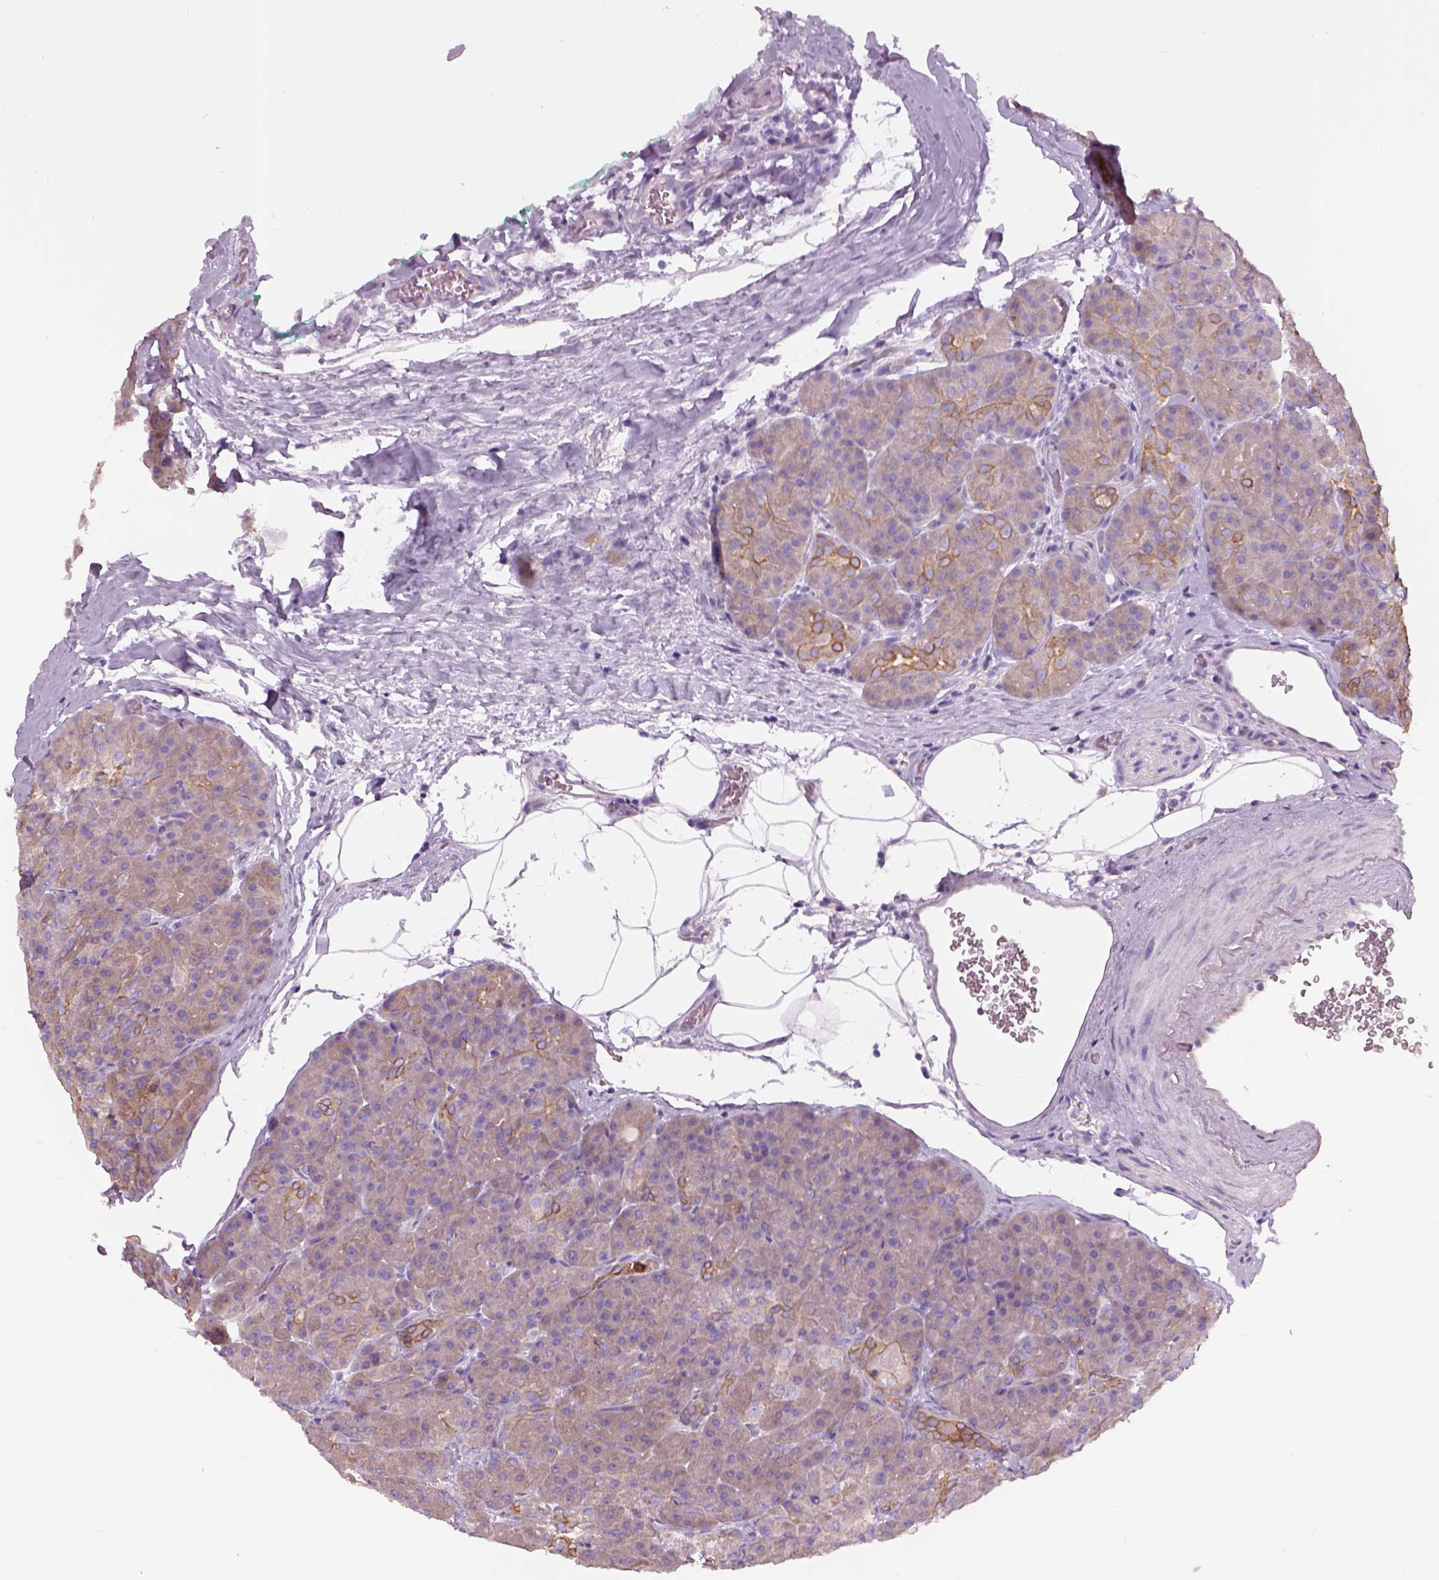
{"staining": {"intensity": "moderate", "quantity": "<25%", "location": "cytoplasmic/membranous"}, "tissue": "pancreas", "cell_type": "Exocrine glandular cells", "image_type": "normal", "snomed": [{"axis": "morphology", "description": "Normal tissue, NOS"}, {"axis": "topography", "description": "Pancreas"}], "caption": "This is an image of immunohistochemistry (IHC) staining of normal pancreas, which shows moderate positivity in the cytoplasmic/membranous of exocrine glandular cells.", "gene": "CHST14", "patient": {"sex": "male", "age": 57}}